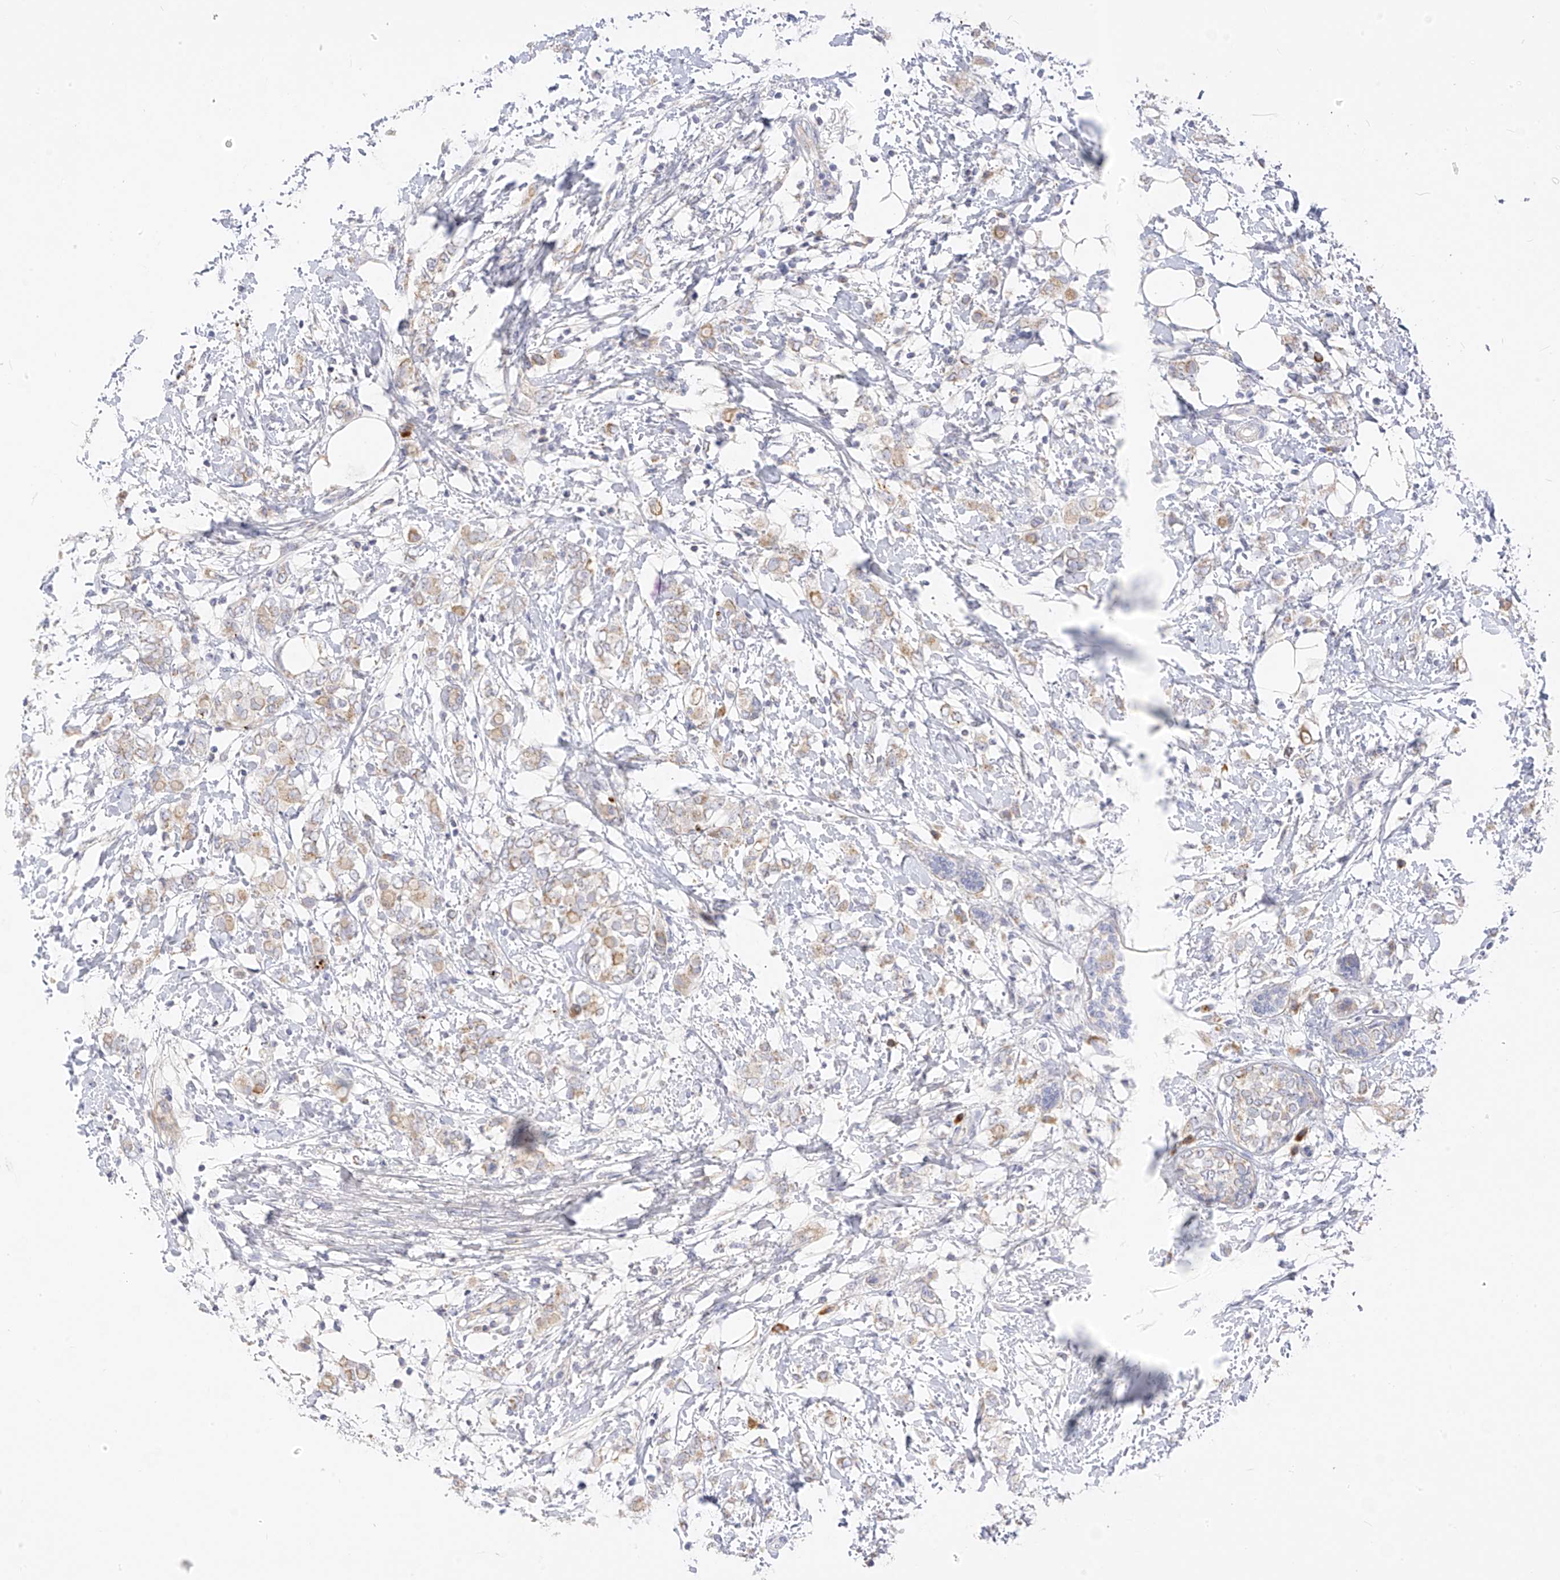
{"staining": {"intensity": "weak", "quantity": "<25%", "location": "cytoplasmic/membranous"}, "tissue": "breast cancer", "cell_type": "Tumor cells", "image_type": "cancer", "snomed": [{"axis": "morphology", "description": "Normal tissue, NOS"}, {"axis": "morphology", "description": "Lobular carcinoma"}, {"axis": "topography", "description": "Breast"}], "caption": "Micrograph shows no protein positivity in tumor cells of breast cancer tissue.", "gene": "ZNF404", "patient": {"sex": "female", "age": 47}}